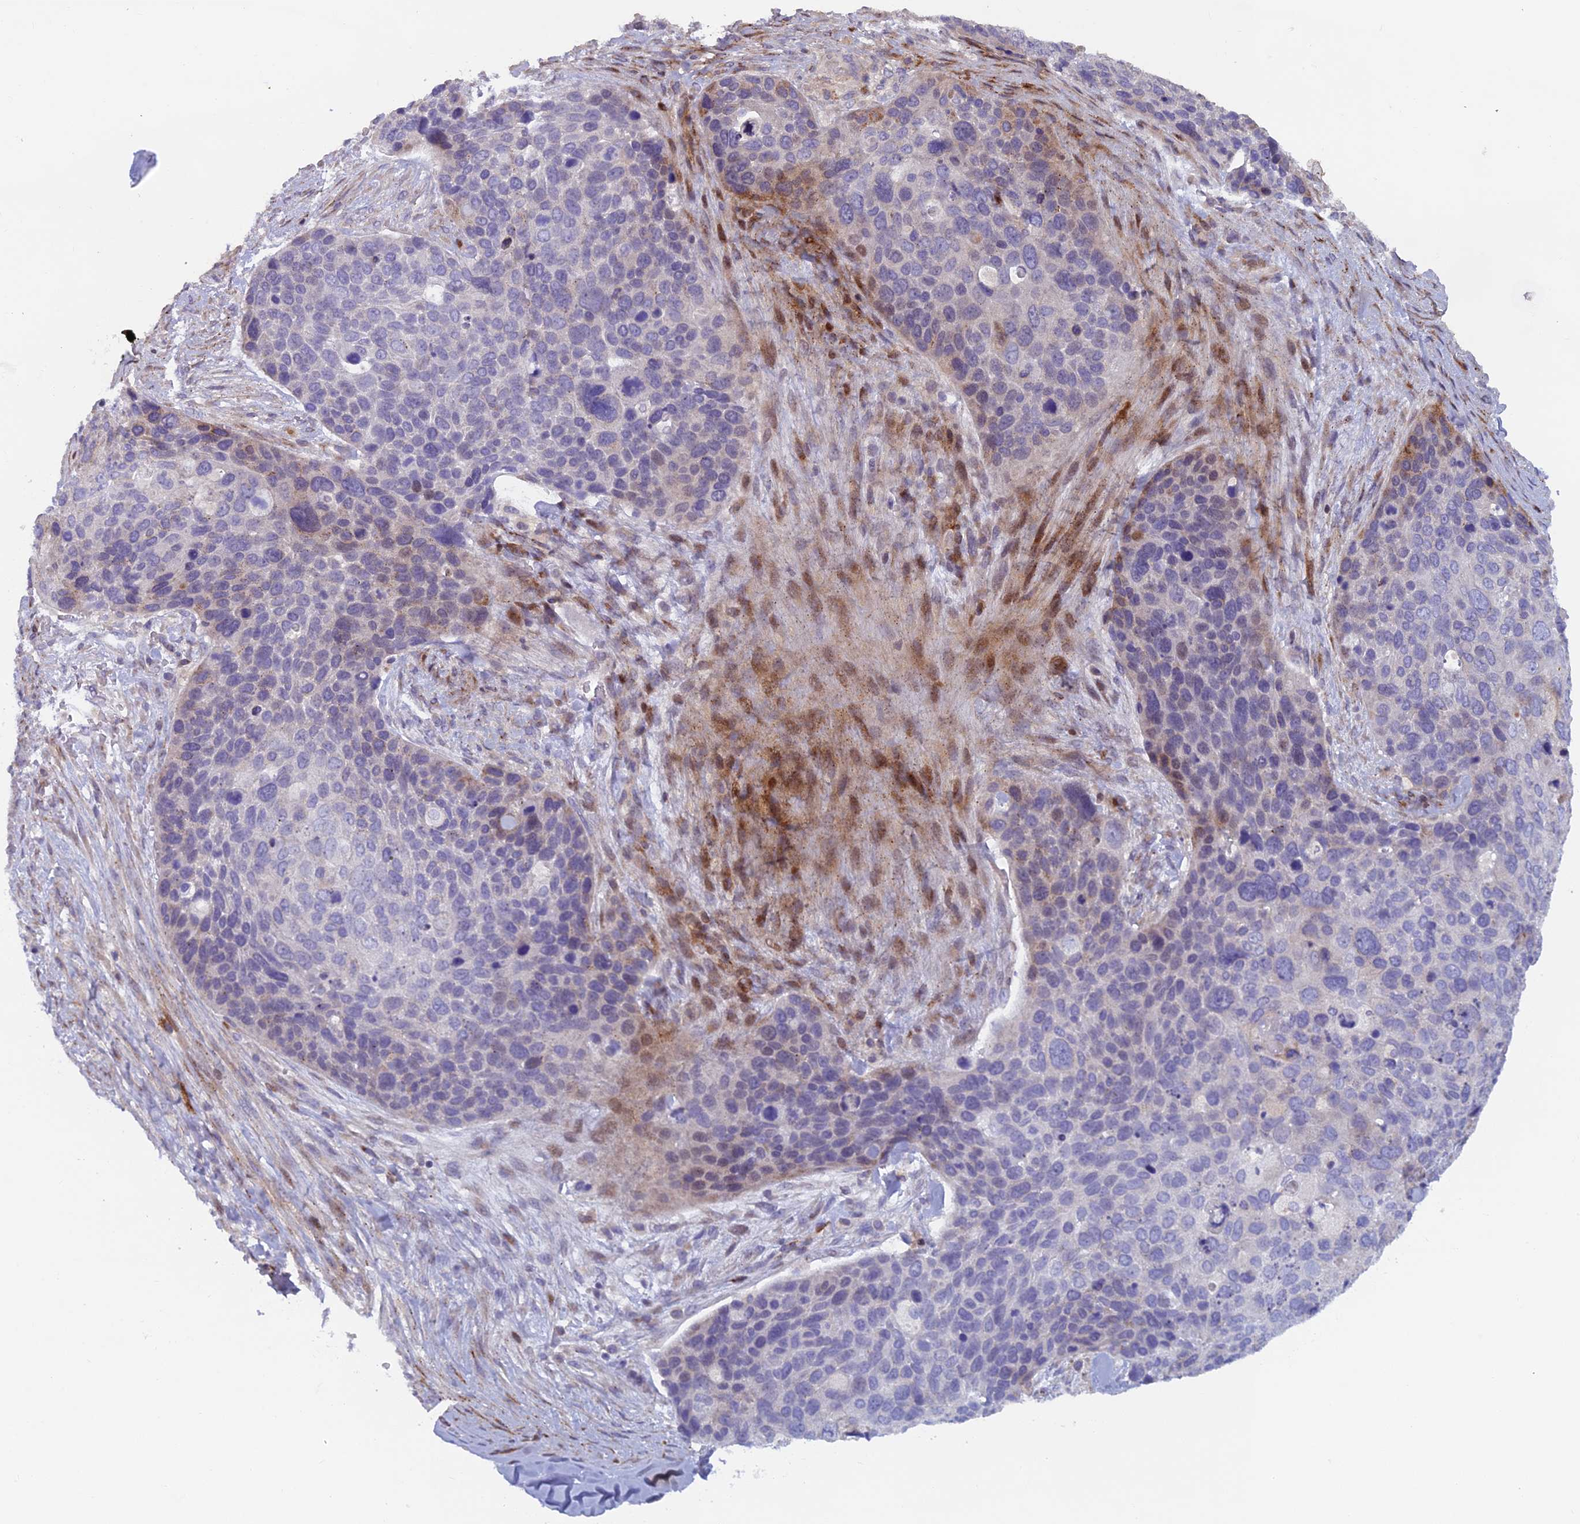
{"staining": {"intensity": "negative", "quantity": "none", "location": "none"}, "tissue": "skin cancer", "cell_type": "Tumor cells", "image_type": "cancer", "snomed": [{"axis": "morphology", "description": "Basal cell carcinoma"}, {"axis": "topography", "description": "Skin"}], "caption": "Image shows no protein expression in tumor cells of skin cancer (basal cell carcinoma) tissue.", "gene": "B9D2", "patient": {"sex": "female", "age": 74}}